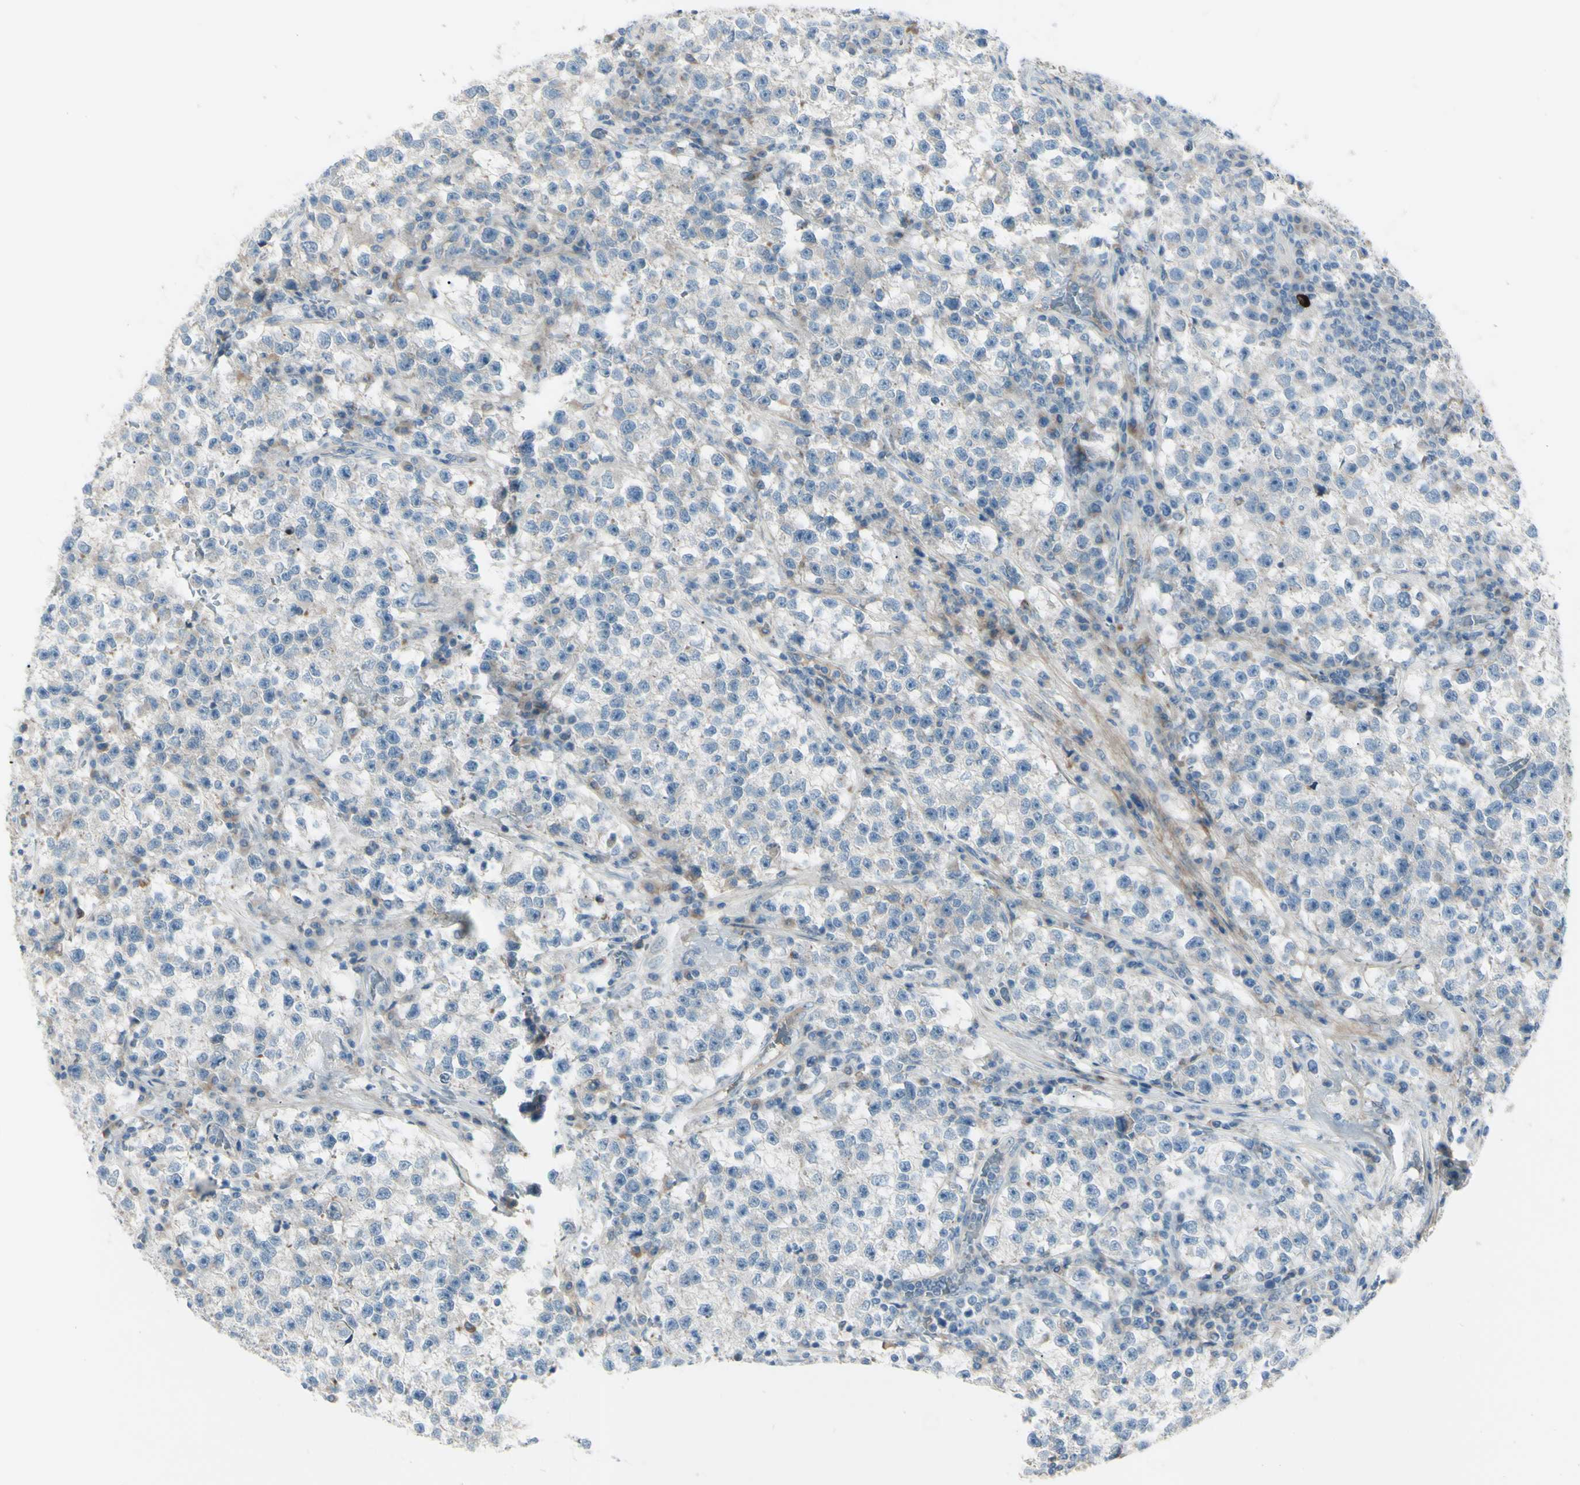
{"staining": {"intensity": "weak", "quantity": "25%-75%", "location": "cytoplasmic/membranous"}, "tissue": "testis cancer", "cell_type": "Tumor cells", "image_type": "cancer", "snomed": [{"axis": "morphology", "description": "Seminoma, NOS"}, {"axis": "topography", "description": "Testis"}], "caption": "Protein staining by immunohistochemistry exhibits weak cytoplasmic/membranous positivity in about 25%-75% of tumor cells in testis cancer.", "gene": "LRRK1", "patient": {"sex": "male", "age": 22}}